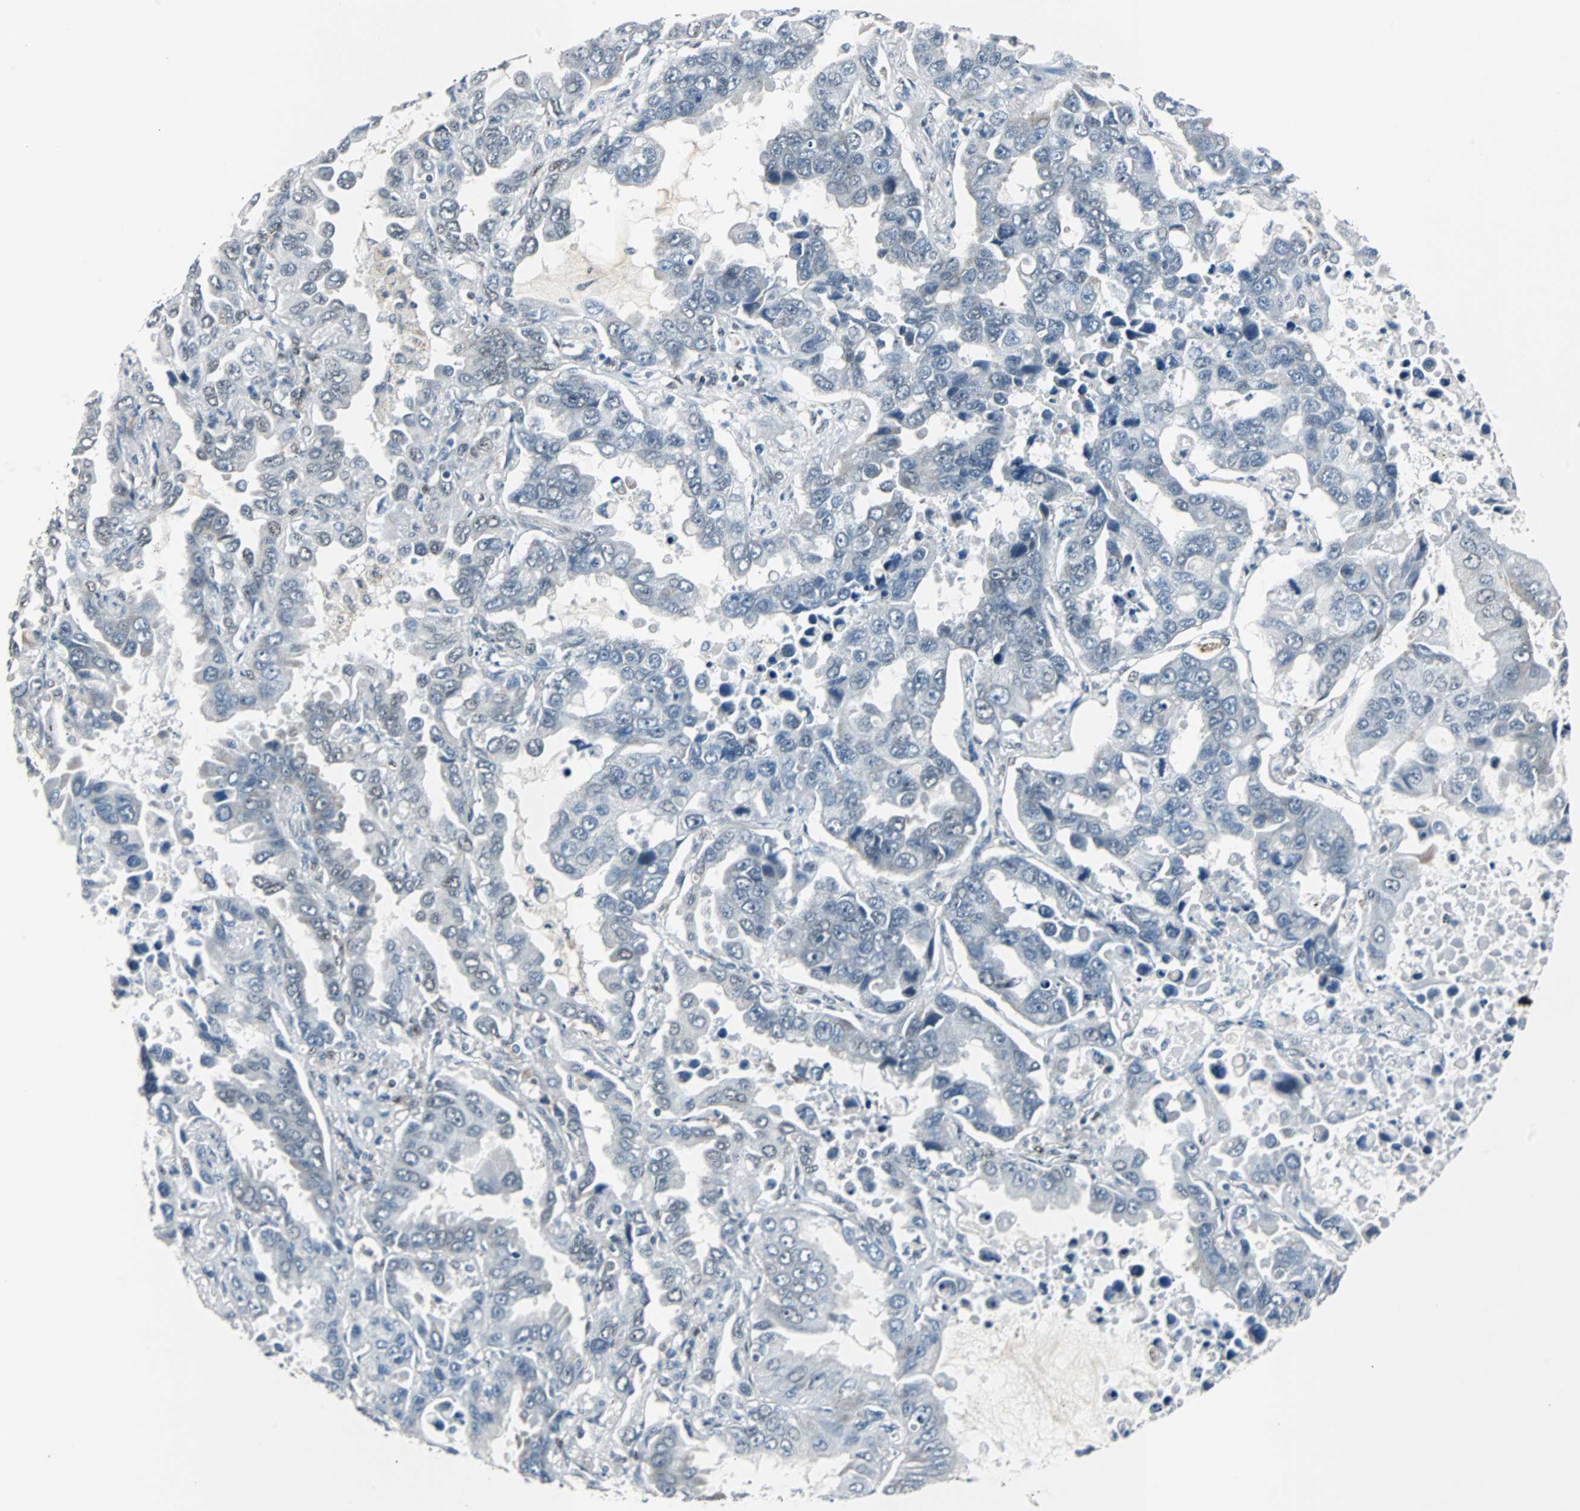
{"staining": {"intensity": "negative", "quantity": "none", "location": "none"}, "tissue": "lung cancer", "cell_type": "Tumor cells", "image_type": "cancer", "snomed": [{"axis": "morphology", "description": "Adenocarcinoma, NOS"}, {"axis": "topography", "description": "Lung"}], "caption": "IHC histopathology image of neoplastic tissue: lung cancer (adenocarcinoma) stained with DAB shows no significant protein expression in tumor cells.", "gene": "ZHX2", "patient": {"sex": "male", "age": 64}}